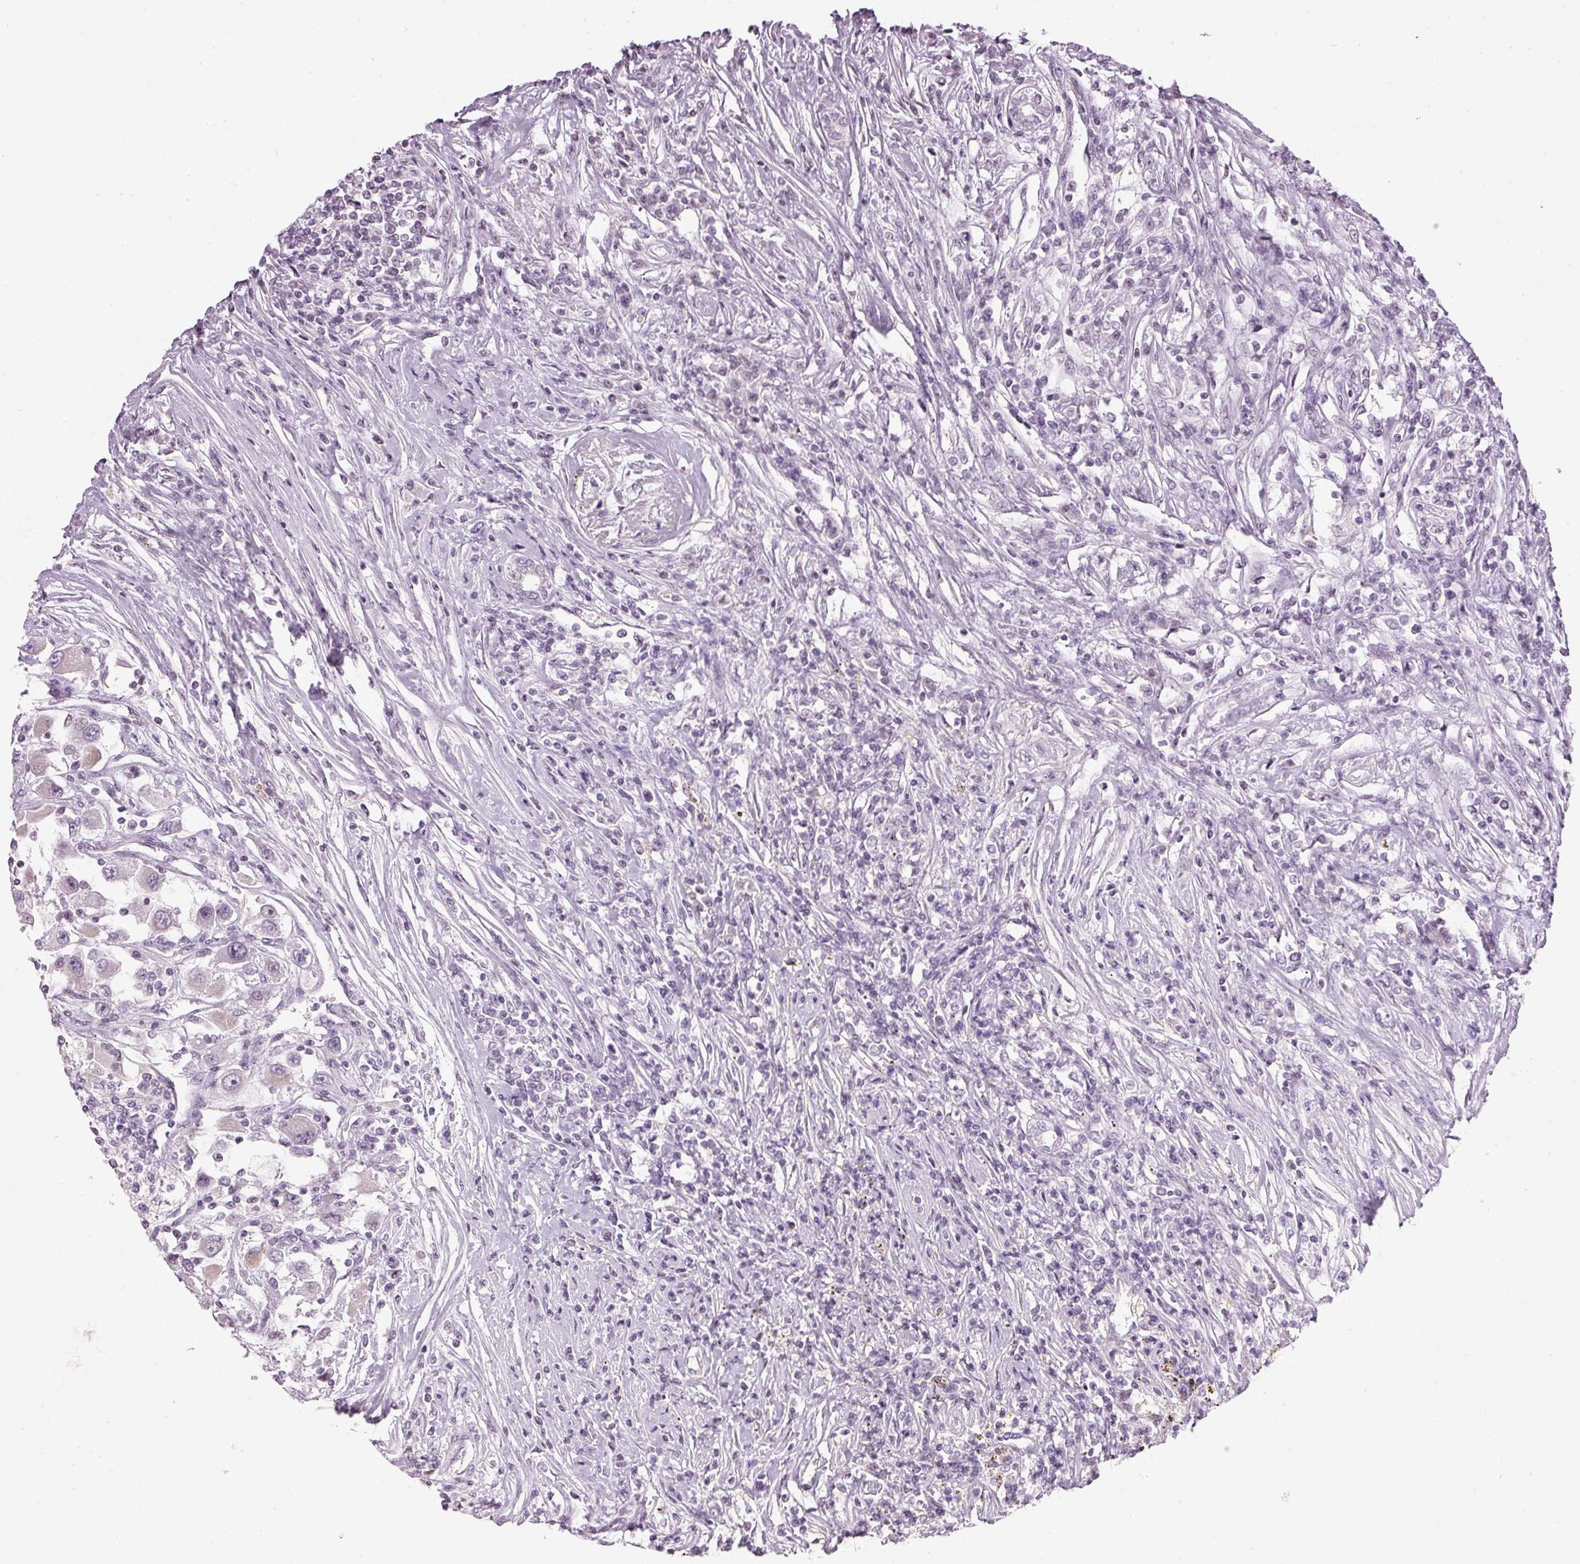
{"staining": {"intensity": "negative", "quantity": "none", "location": "none"}, "tissue": "renal cancer", "cell_type": "Tumor cells", "image_type": "cancer", "snomed": [{"axis": "morphology", "description": "Adenocarcinoma, NOS"}, {"axis": "topography", "description": "Kidney"}], "caption": "Renal adenocarcinoma stained for a protein using IHC shows no expression tumor cells.", "gene": "NRDE2", "patient": {"sex": "female", "age": 67}}